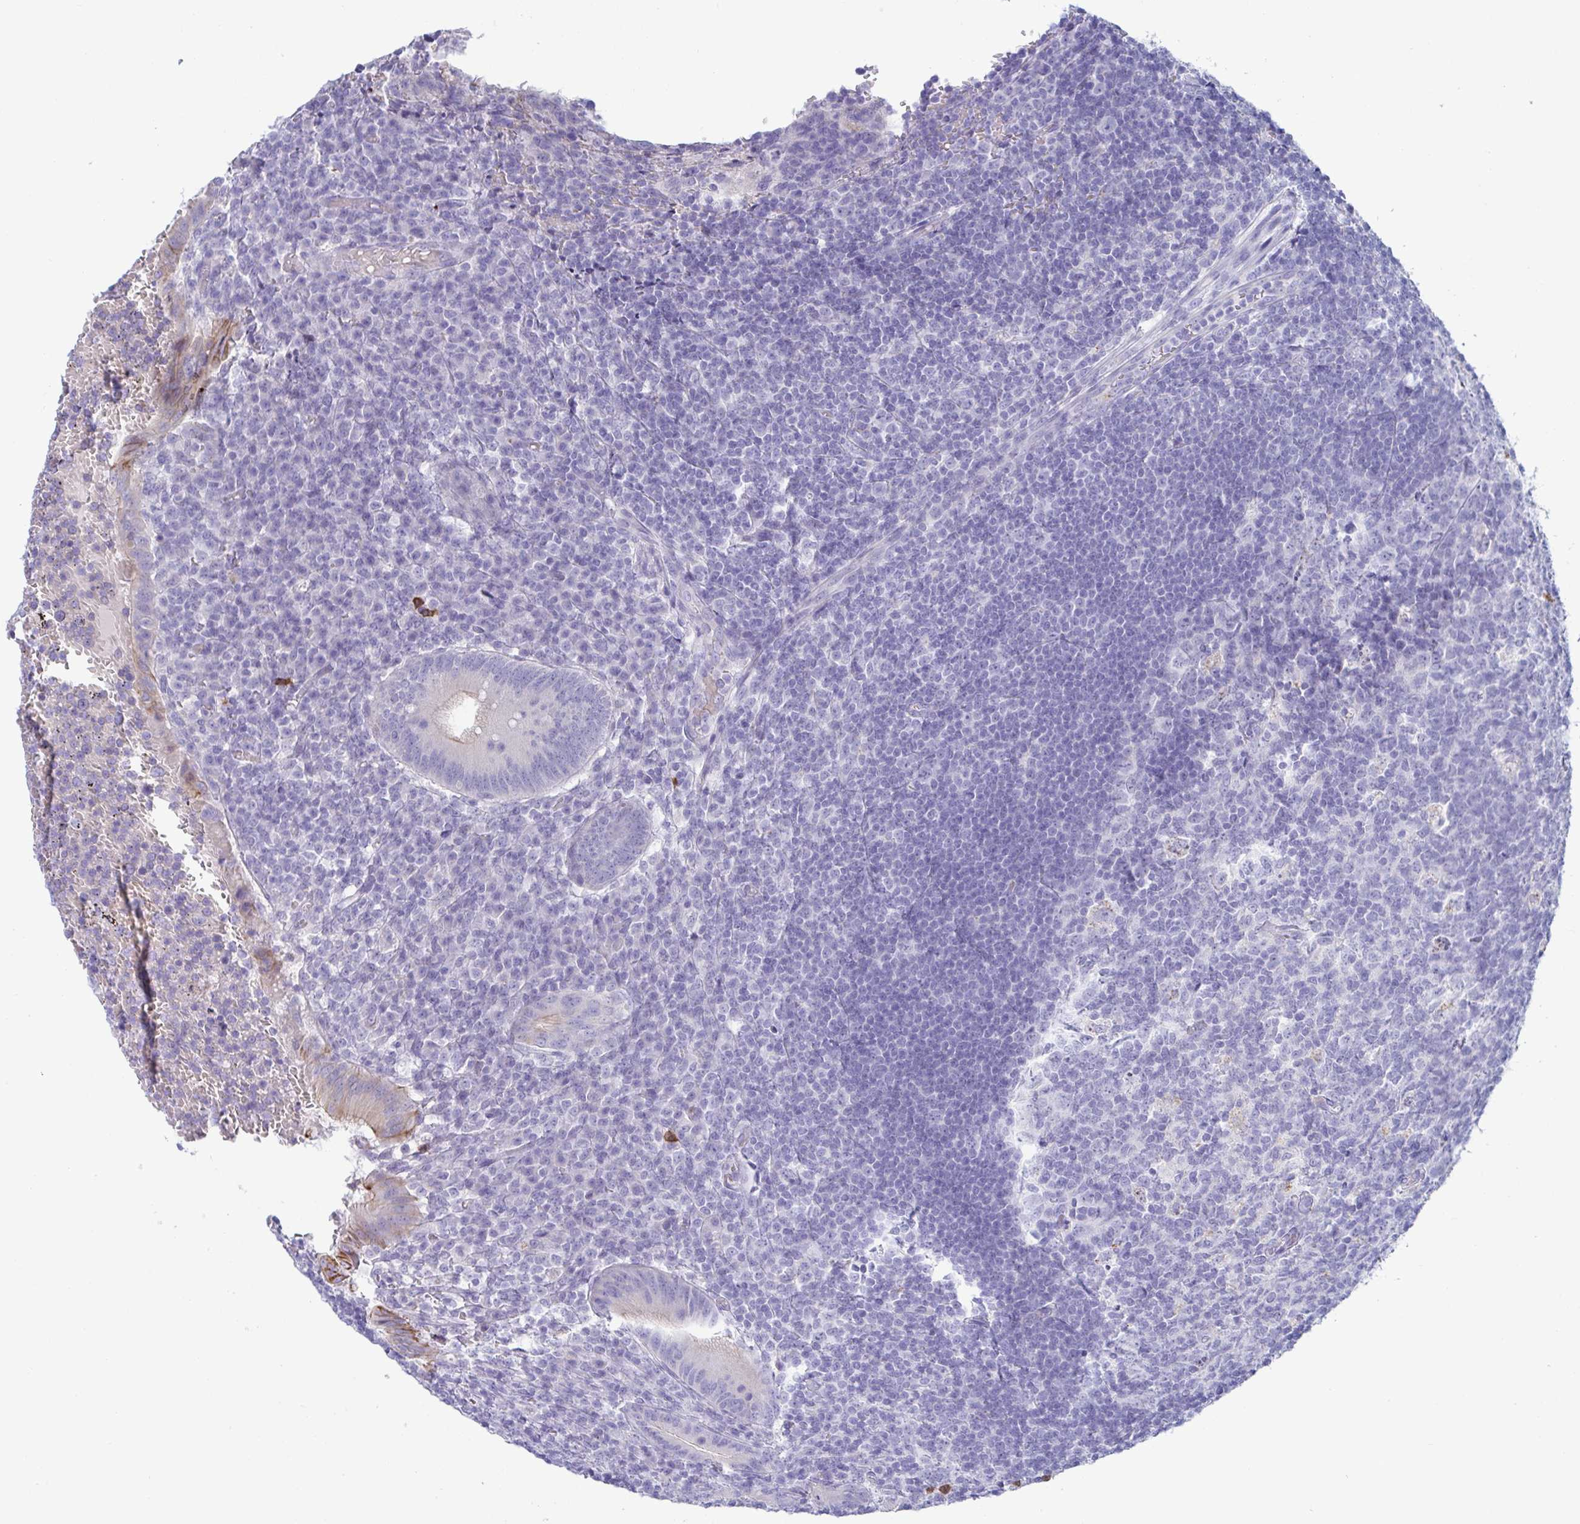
{"staining": {"intensity": "moderate", "quantity": "<25%", "location": "cytoplasmic/membranous"}, "tissue": "appendix", "cell_type": "Glandular cells", "image_type": "normal", "snomed": [{"axis": "morphology", "description": "Normal tissue, NOS"}, {"axis": "topography", "description": "Appendix"}], "caption": "Immunohistochemistry (IHC) (DAB (3,3'-diaminobenzidine)) staining of normal human appendix shows moderate cytoplasmic/membranous protein positivity in about <25% of glandular cells. The protein is shown in brown color, while the nuclei are stained blue.", "gene": "TAS2R38", "patient": {"sex": "male", "age": 18}}